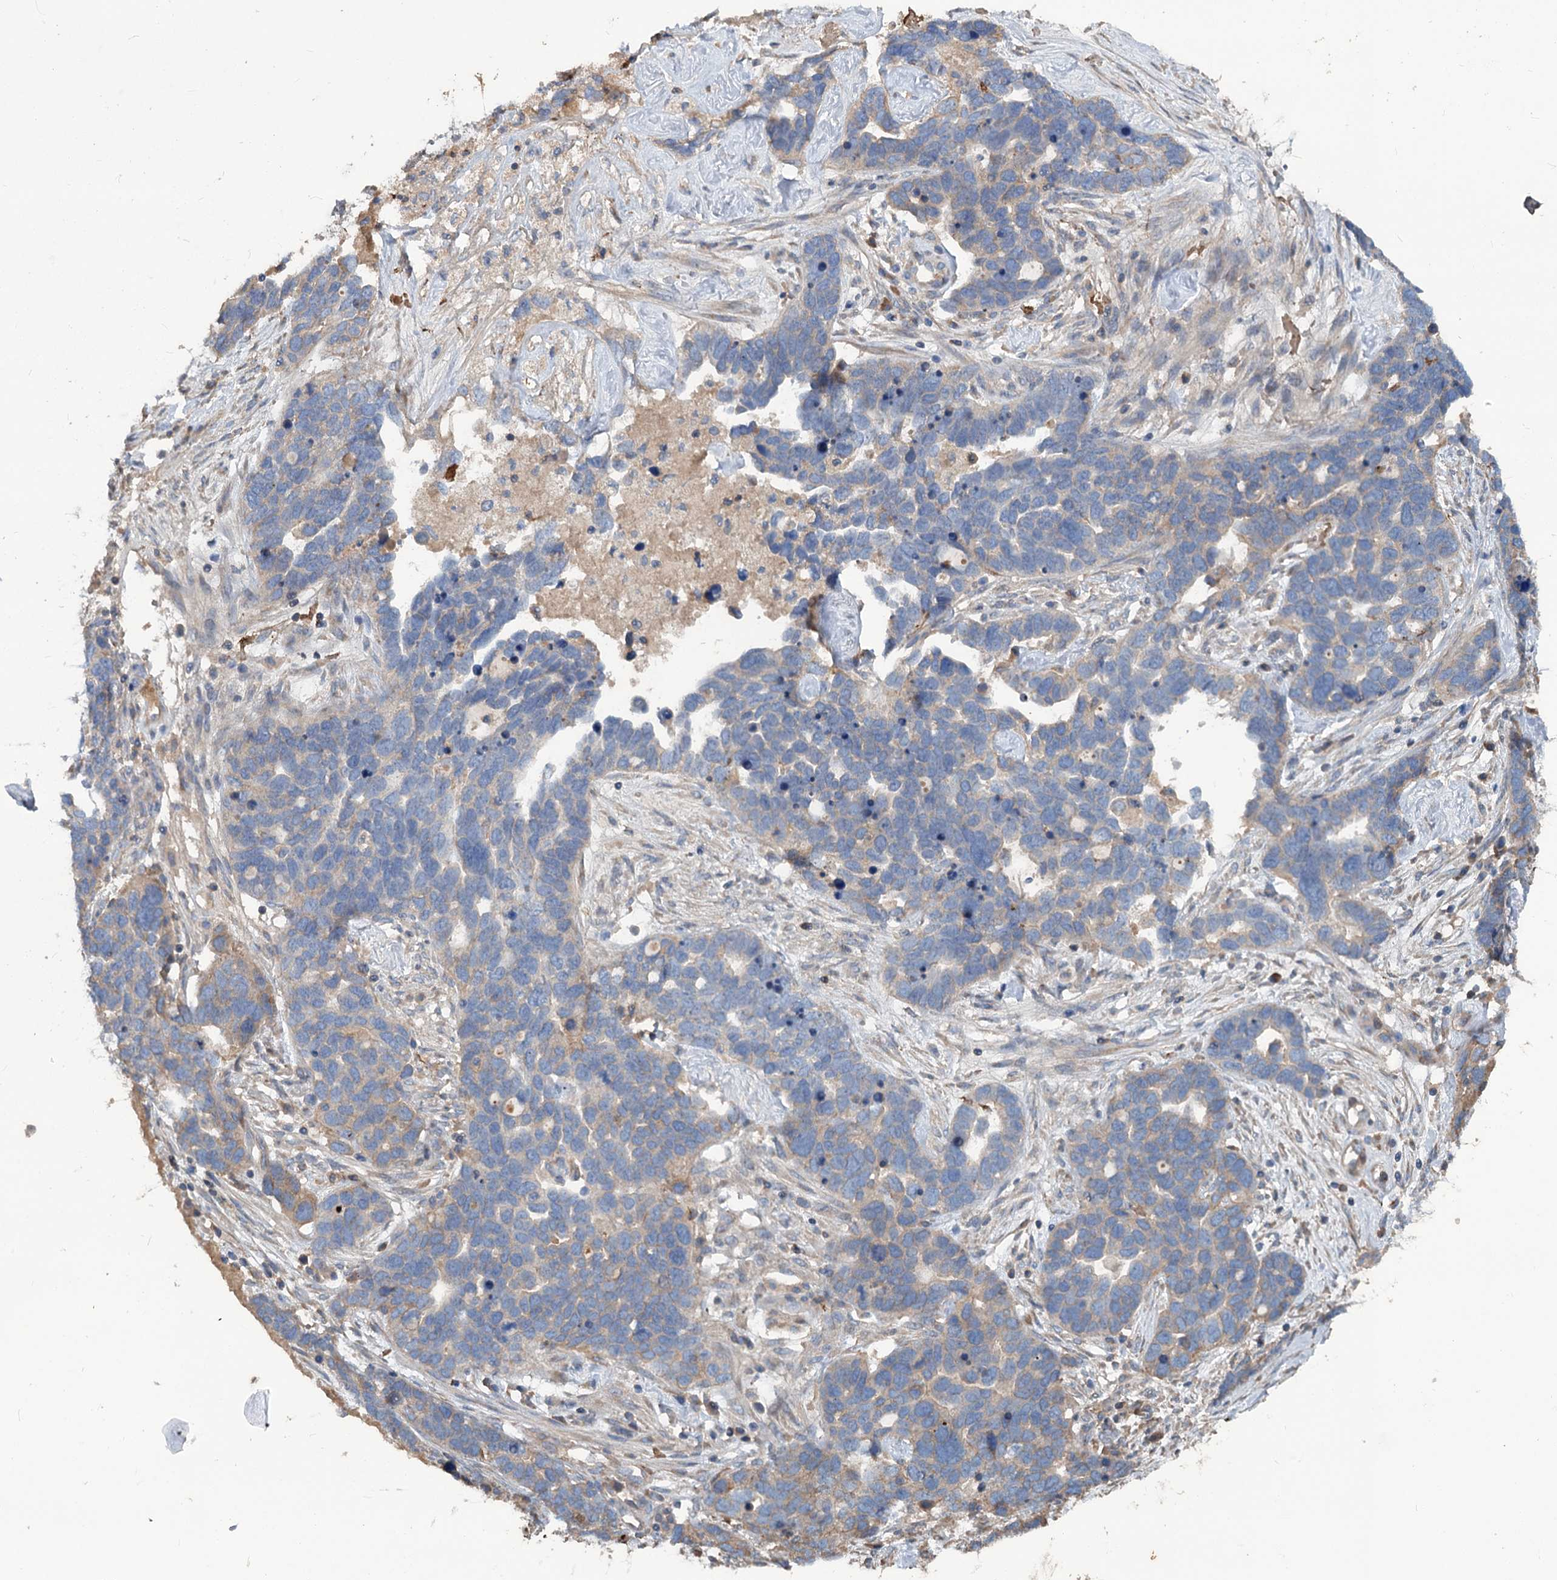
{"staining": {"intensity": "weak", "quantity": "25%-75%", "location": "cytoplasmic/membranous"}, "tissue": "ovarian cancer", "cell_type": "Tumor cells", "image_type": "cancer", "snomed": [{"axis": "morphology", "description": "Cystadenocarcinoma, serous, NOS"}, {"axis": "topography", "description": "Ovary"}], "caption": "Protein staining of ovarian cancer tissue reveals weak cytoplasmic/membranous expression in approximately 25%-75% of tumor cells.", "gene": "URAD", "patient": {"sex": "female", "age": 54}}